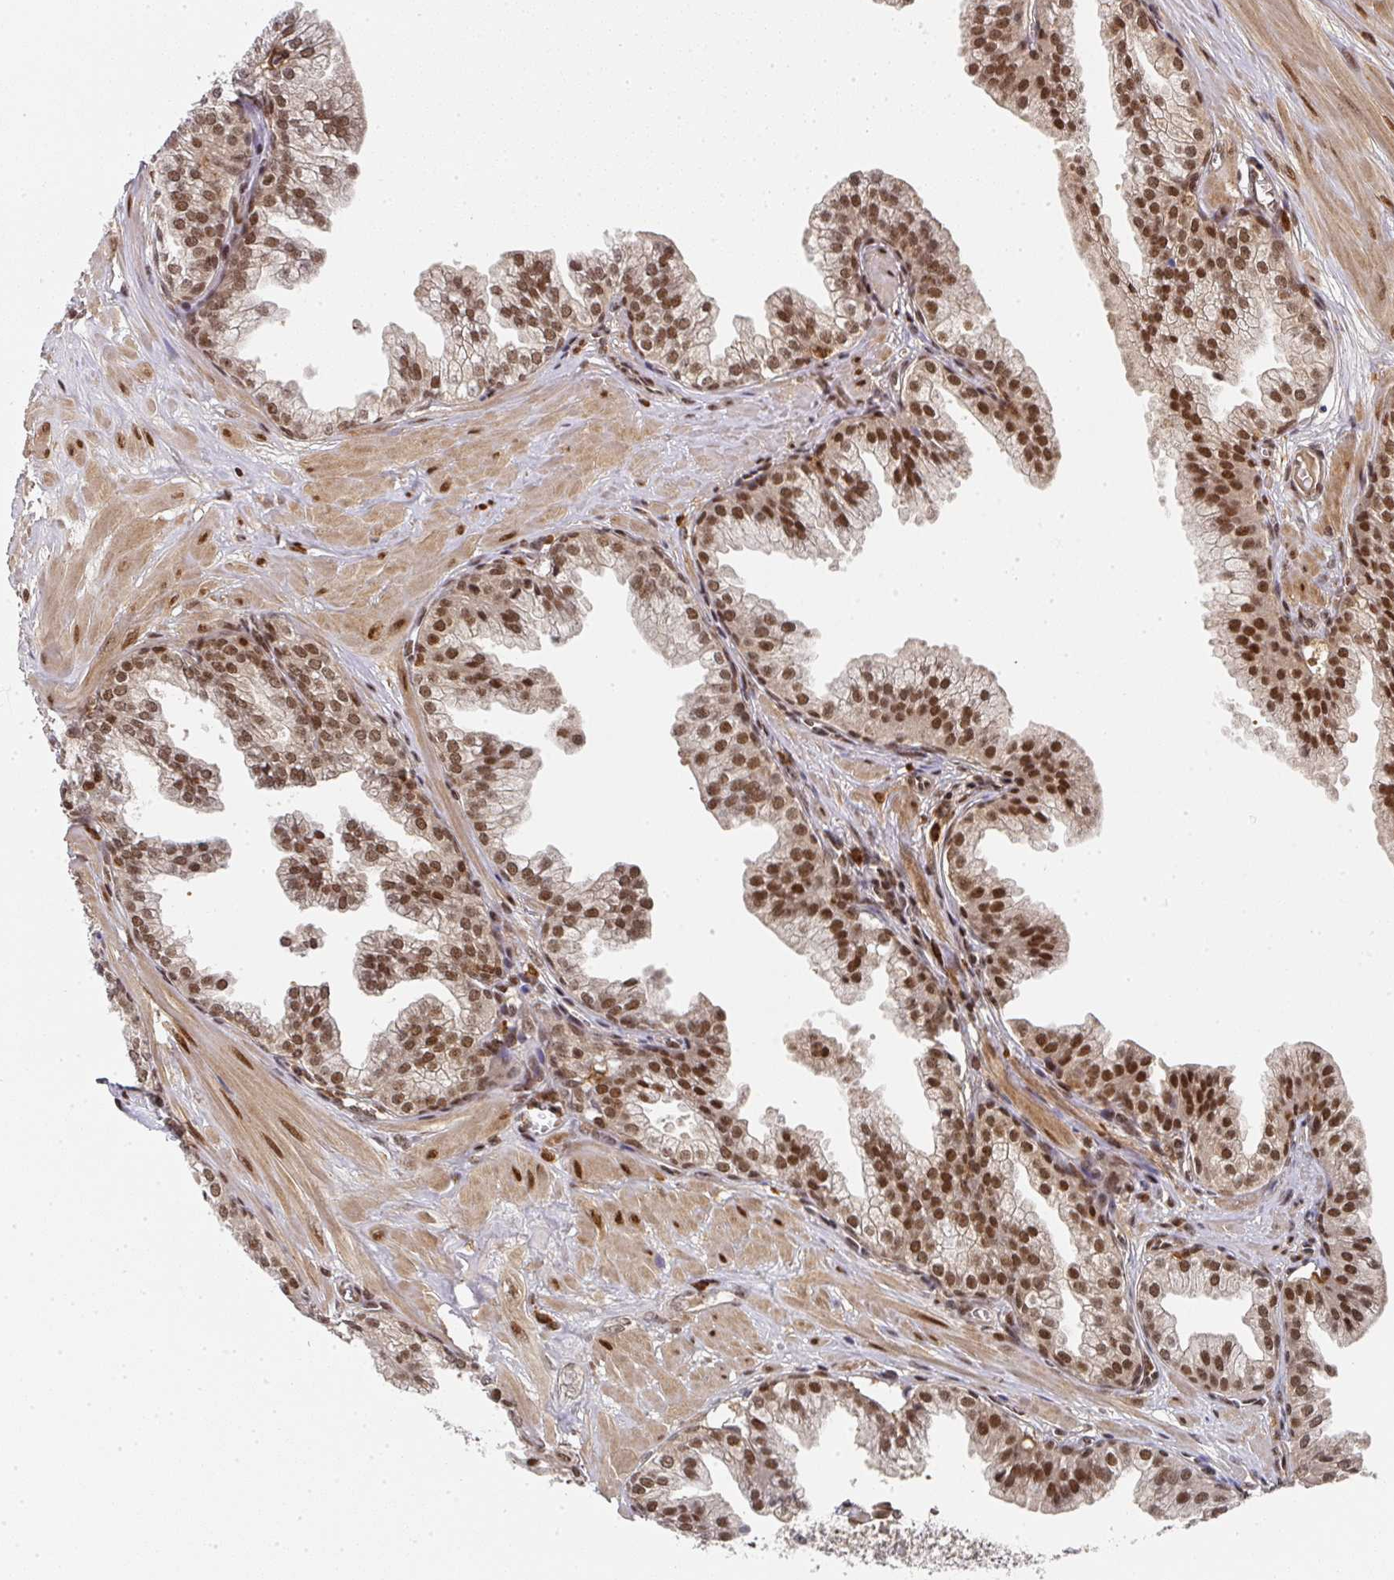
{"staining": {"intensity": "strong", "quantity": ">75%", "location": "nuclear"}, "tissue": "prostate", "cell_type": "Glandular cells", "image_type": "normal", "snomed": [{"axis": "morphology", "description": "Normal tissue, NOS"}, {"axis": "topography", "description": "Prostate"}, {"axis": "topography", "description": "Peripheral nerve tissue"}], "caption": "Protein expression analysis of benign prostate displays strong nuclear staining in about >75% of glandular cells.", "gene": "DIDO1", "patient": {"sex": "male", "age": 55}}